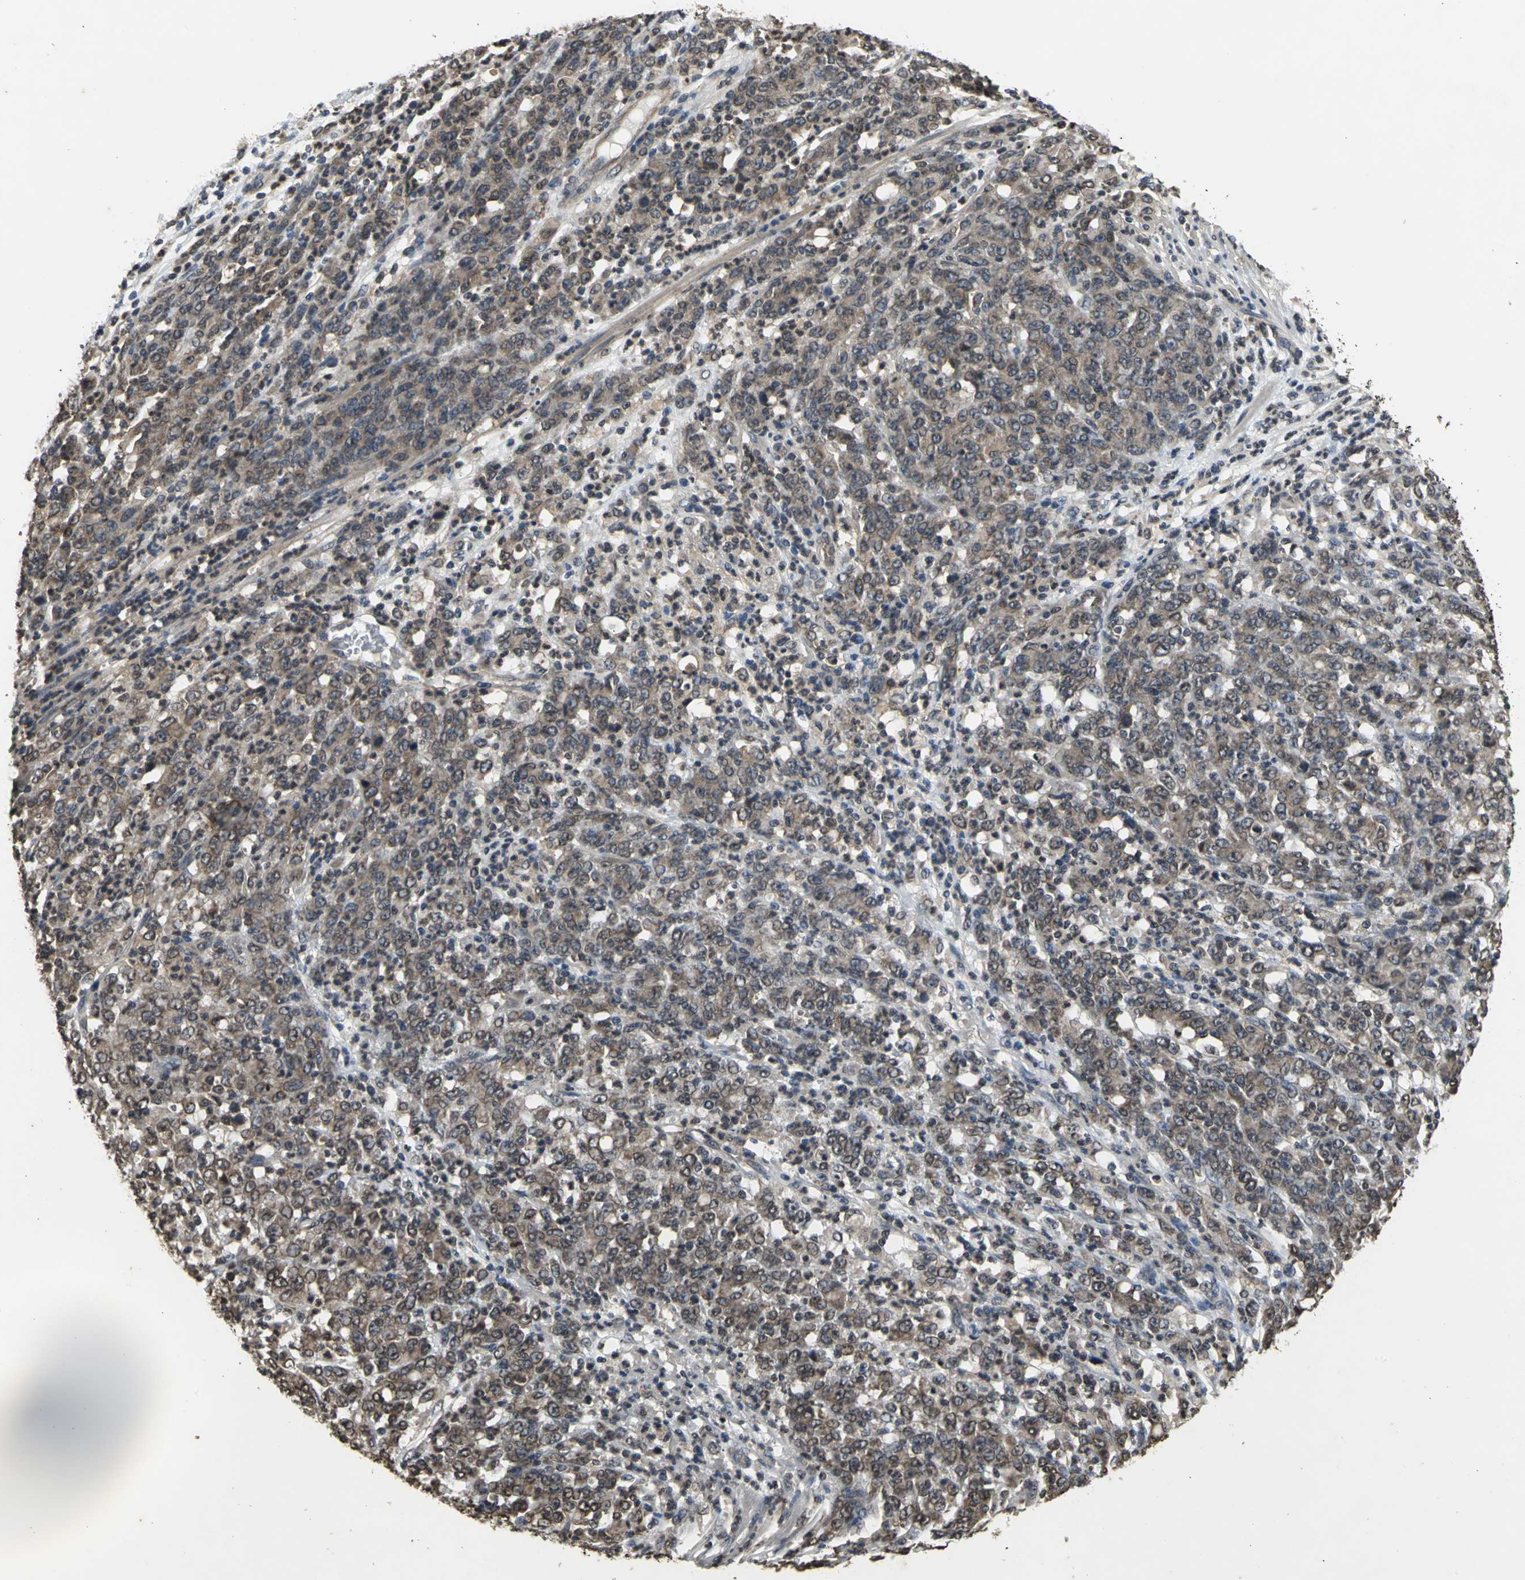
{"staining": {"intensity": "moderate", "quantity": ">75%", "location": "cytoplasmic/membranous,nuclear"}, "tissue": "stomach cancer", "cell_type": "Tumor cells", "image_type": "cancer", "snomed": [{"axis": "morphology", "description": "Adenocarcinoma, NOS"}, {"axis": "topography", "description": "Stomach, lower"}], "caption": "The histopathology image reveals staining of stomach cancer, revealing moderate cytoplasmic/membranous and nuclear protein expression (brown color) within tumor cells.", "gene": "AHR", "patient": {"sex": "female", "age": 71}}